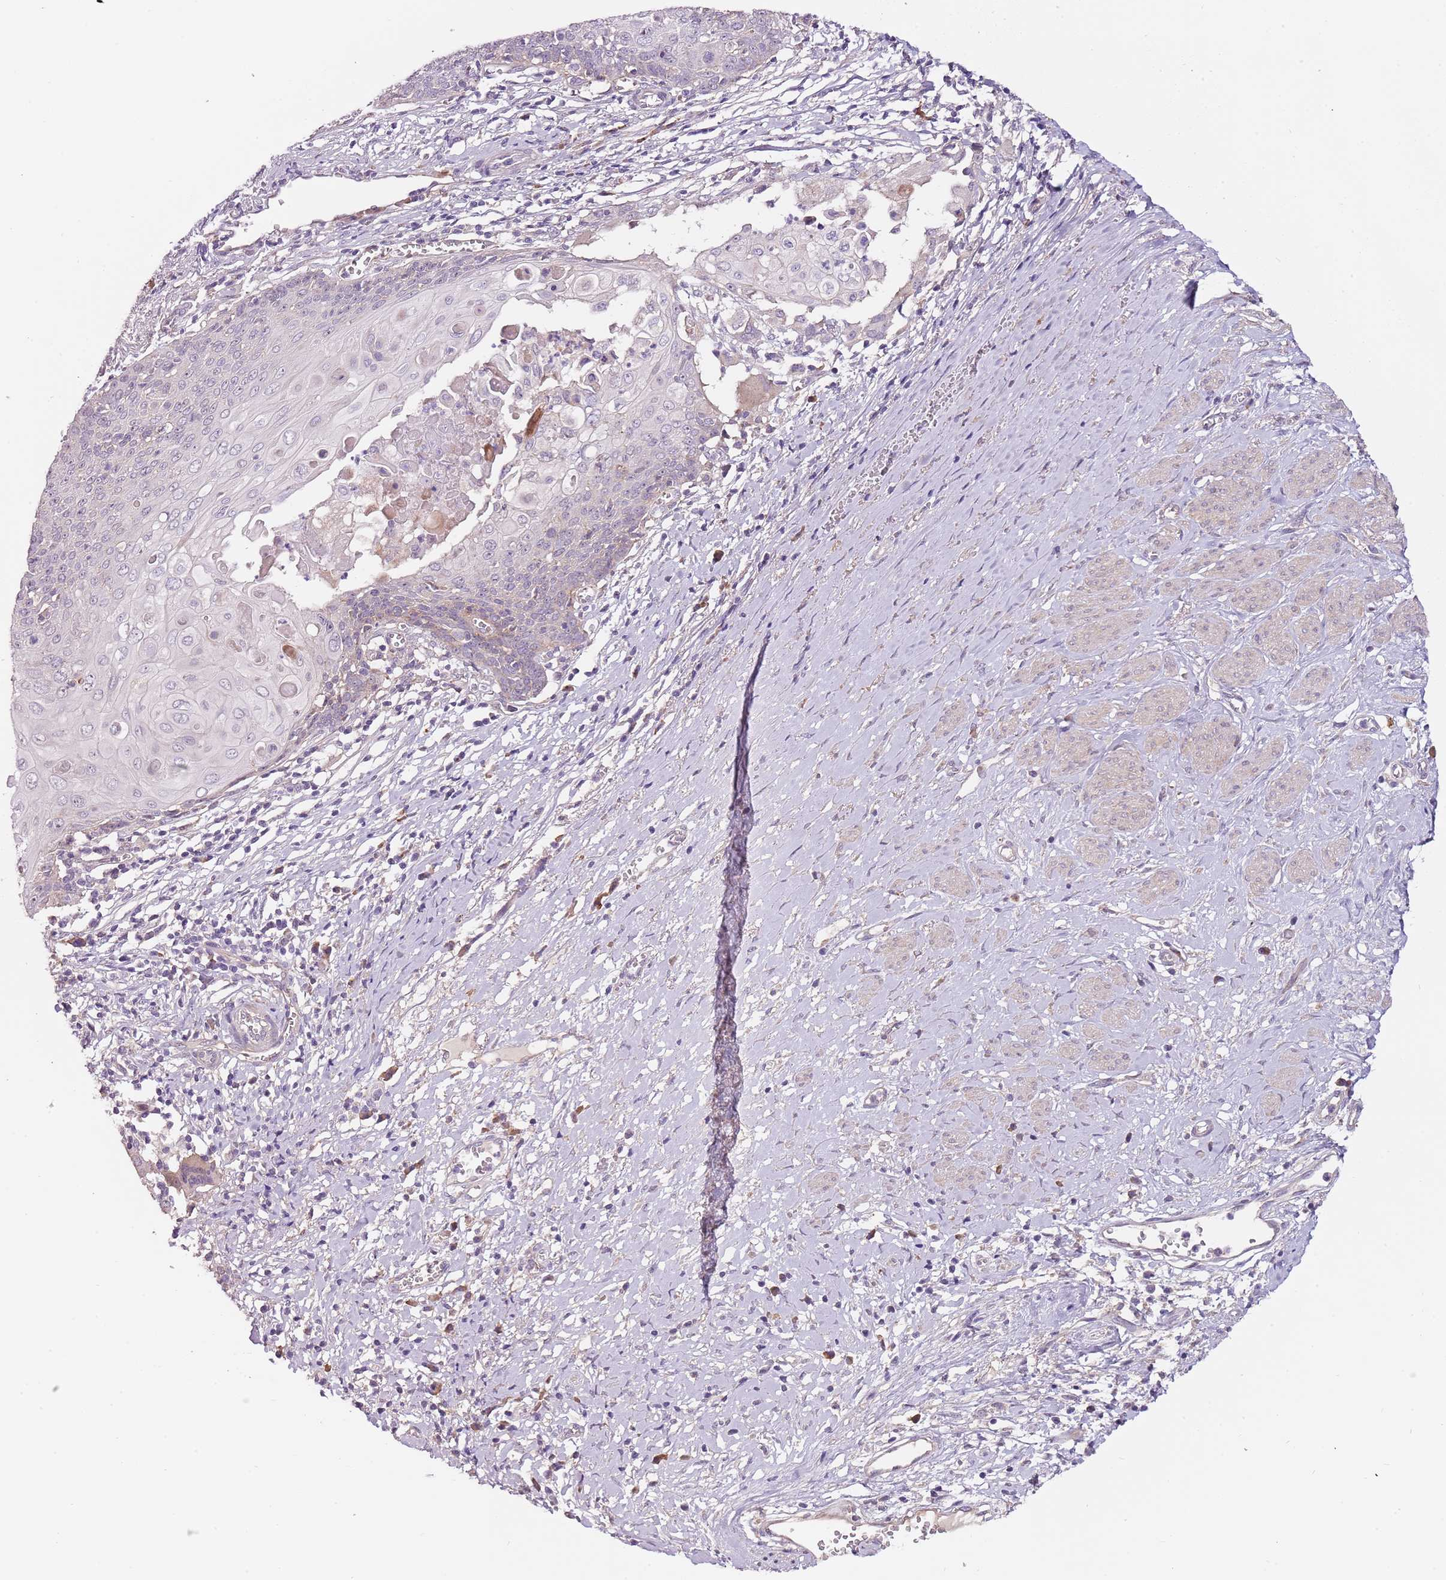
{"staining": {"intensity": "negative", "quantity": "none", "location": "none"}, "tissue": "cervical cancer", "cell_type": "Tumor cells", "image_type": "cancer", "snomed": [{"axis": "morphology", "description": "Squamous cell carcinoma, NOS"}, {"axis": "topography", "description": "Cervix"}], "caption": "Immunohistochemistry image of cervical cancer (squamous cell carcinoma) stained for a protein (brown), which demonstrates no expression in tumor cells.", "gene": "NKX2-3", "patient": {"sex": "female", "age": 39}}